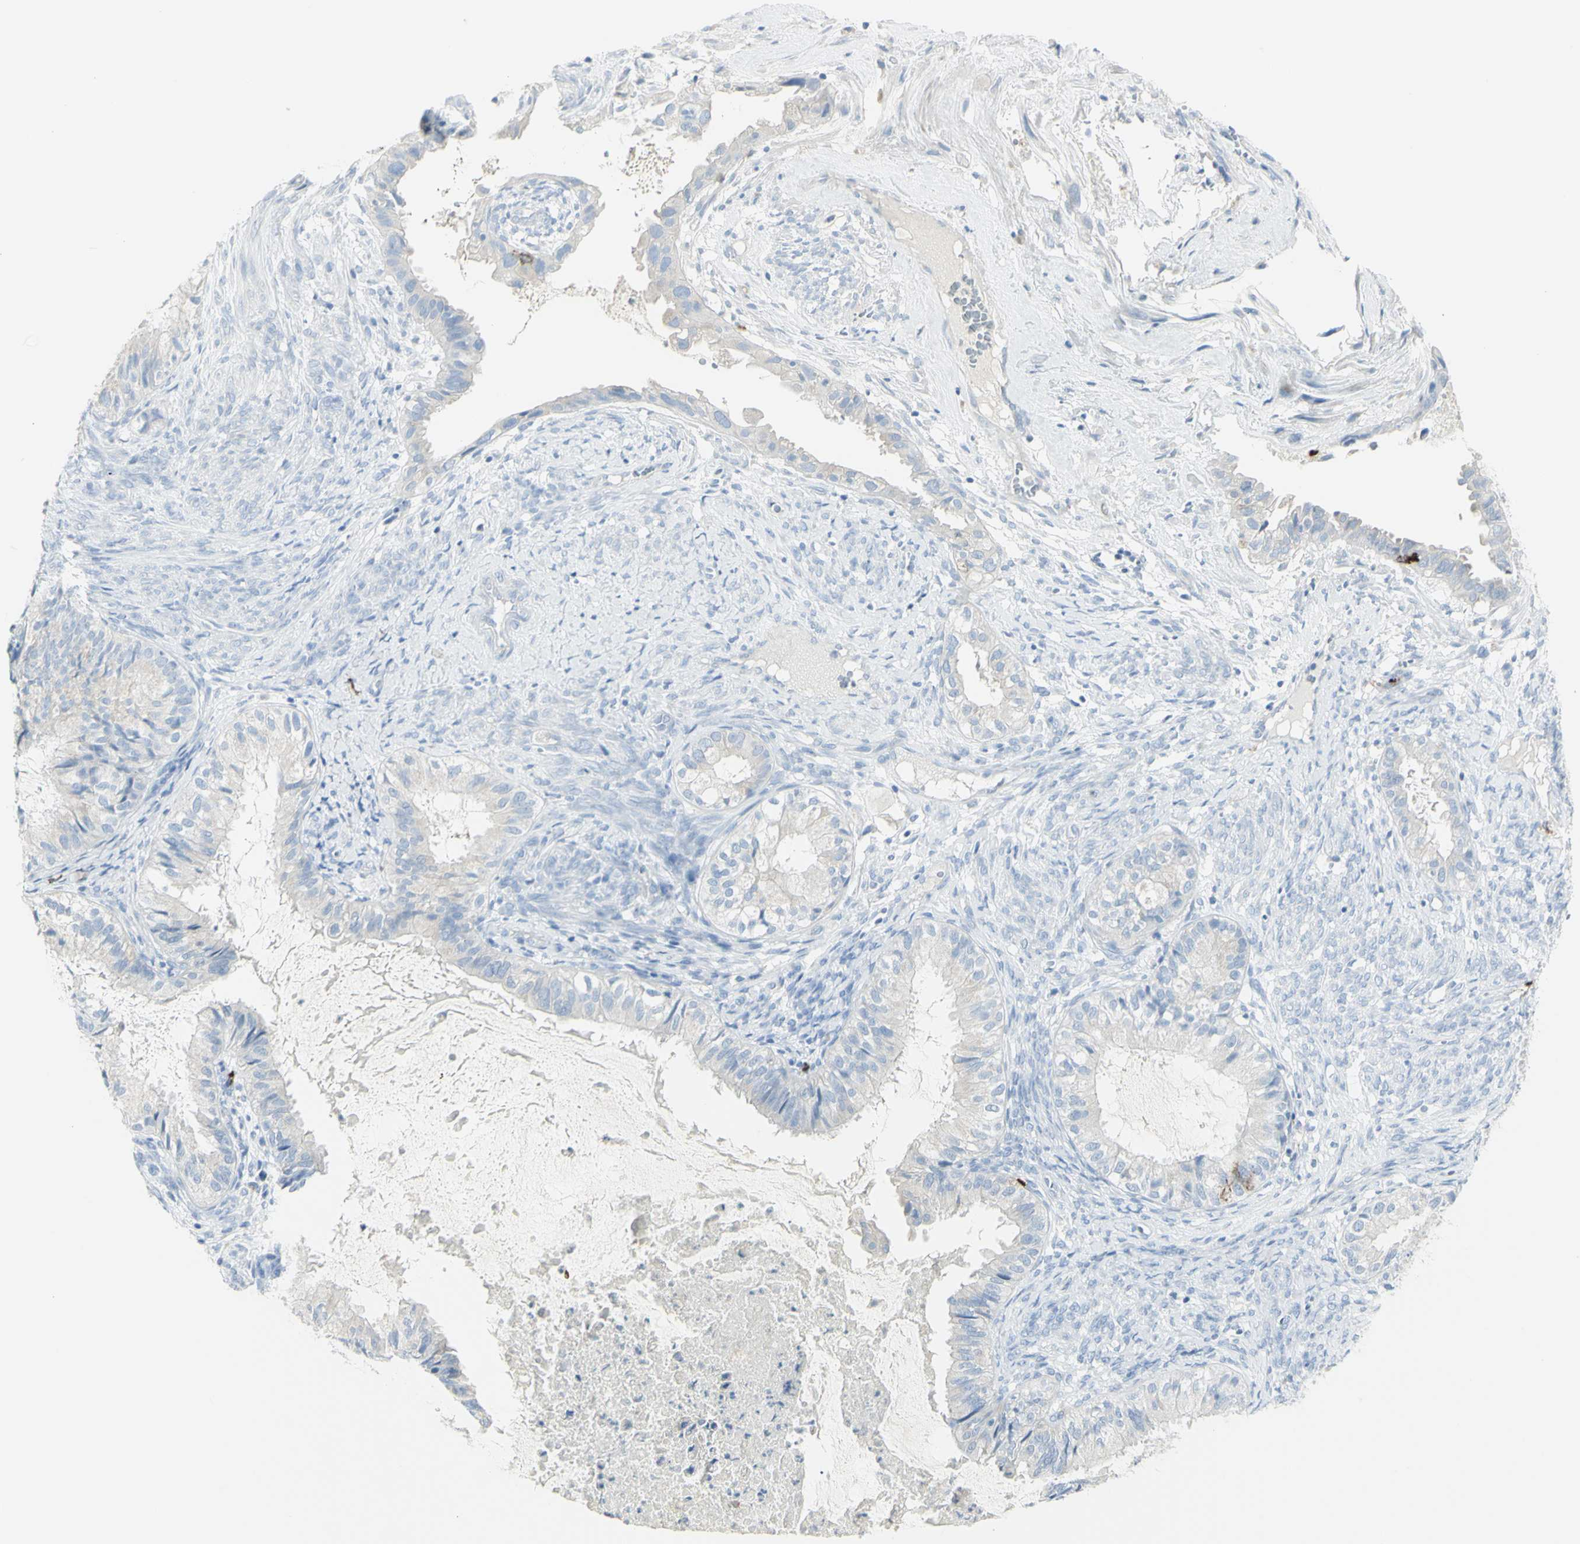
{"staining": {"intensity": "negative", "quantity": "none", "location": "none"}, "tissue": "cervical cancer", "cell_type": "Tumor cells", "image_type": "cancer", "snomed": [{"axis": "morphology", "description": "Normal tissue, NOS"}, {"axis": "morphology", "description": "Adenocarcinoma, NOS"}, {"axis": "topography", "description": "Cervix"}, {"axis": "topography", "description": "Endometrium"}], "caption": "The image displays no staining of tumor cells in cervical cancer (adenocarcinoma).", "gene": "CD207", "patient": {"sex": "female", "age": 86}}